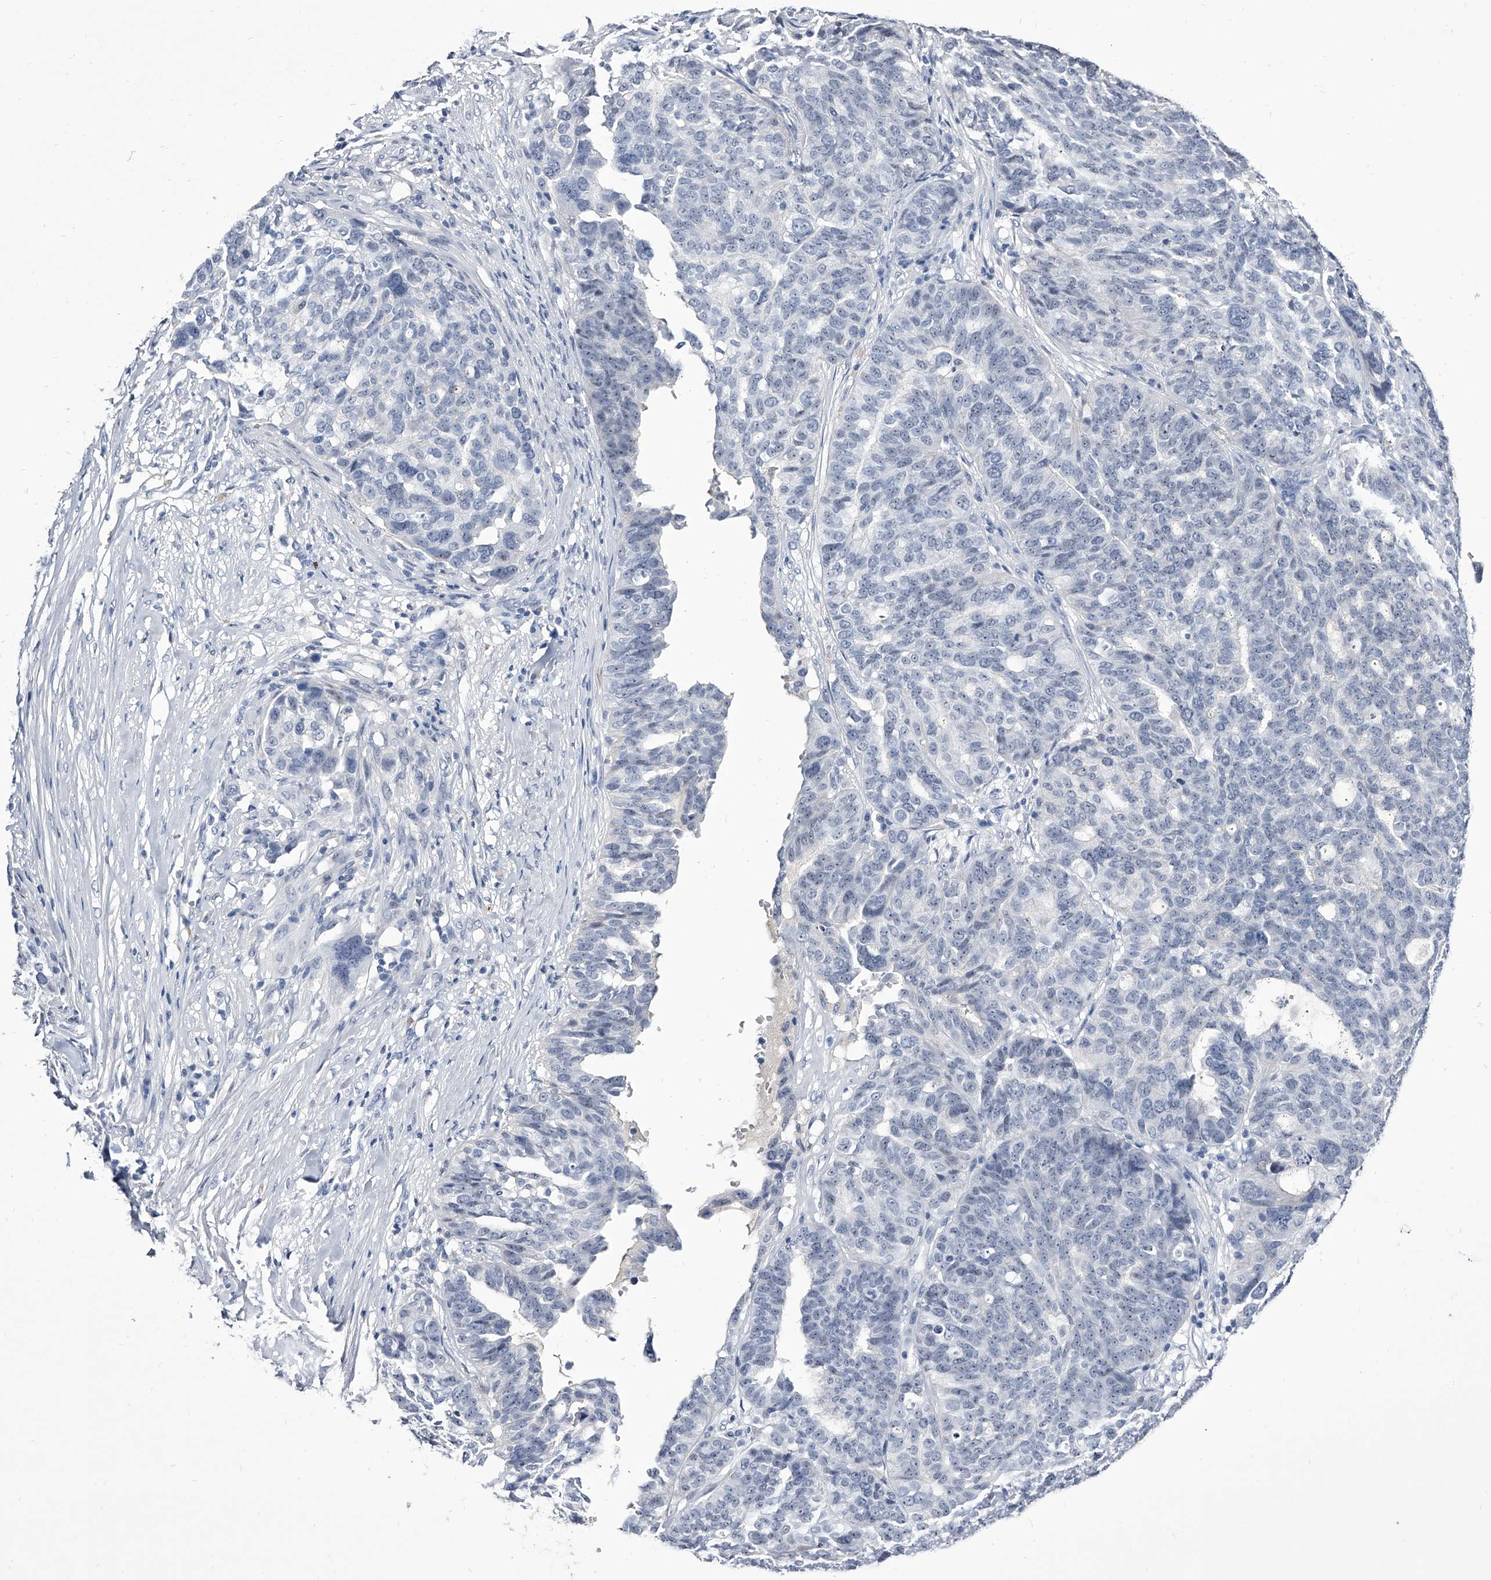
{"staining": {"intensity": "negative", "quantity": "none", "location": "none"}, "tissue": "ovarian cancer", "cell_type": "Tumor cells", "image_type": "cancer", "snomed": [{"axis": "morphology", "description": "Cystadenocarcinoma, serous, NOS"}, {"axis": "topography", "description": "Ovary"}], "caption": "The histopathology image displays no staining of tumor cells in ovarian serous cystadenocarcinoma. The staining is performed using DAB brown chromogen with nuclei counter-stained in using hematoxylin.", "gene": "CRISP2", "patient": {"sex": "female", "age": 59}}